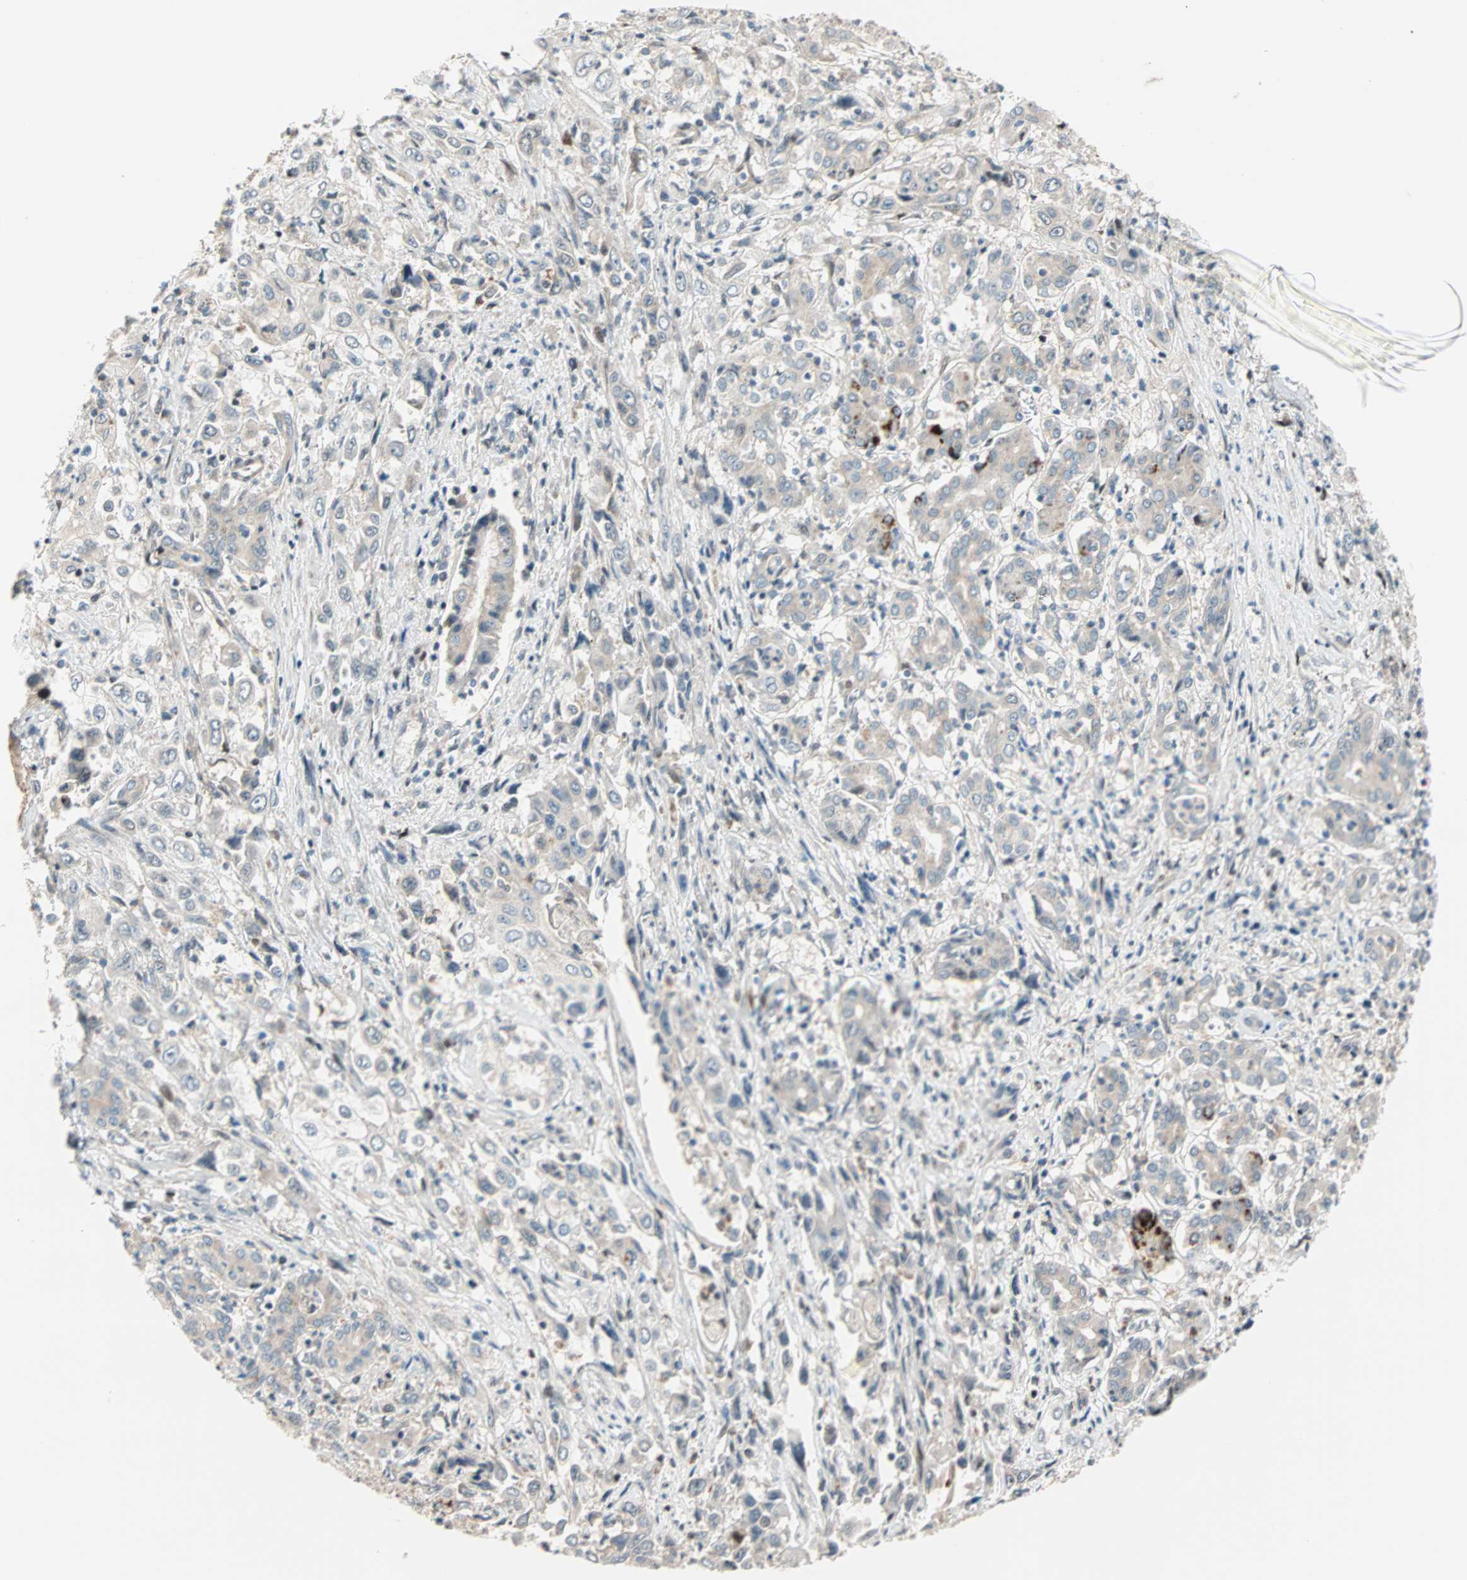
{"staining": {"intensity": "weak", "quantity": "25%-75%", "location": "cytoplasmic/membranous"}, "tissue": "pancreatic cancer", "cell_type": "Tumor cells", "image_type": "cancer", "snomed": [{"axis": "morphology", "description": "Adenocarcinoma, NOS"}, {"axis": "topography", "description": "Pancreas"}], "caption": "This is an image of immunohistochemistry staining of pancreatic adenocarcinoma, which shows weak positivity in the cytoplasmic/membranous of tumor cells.", "gene": "HECW1", "patient": {"sex": "male", "age": 70}}